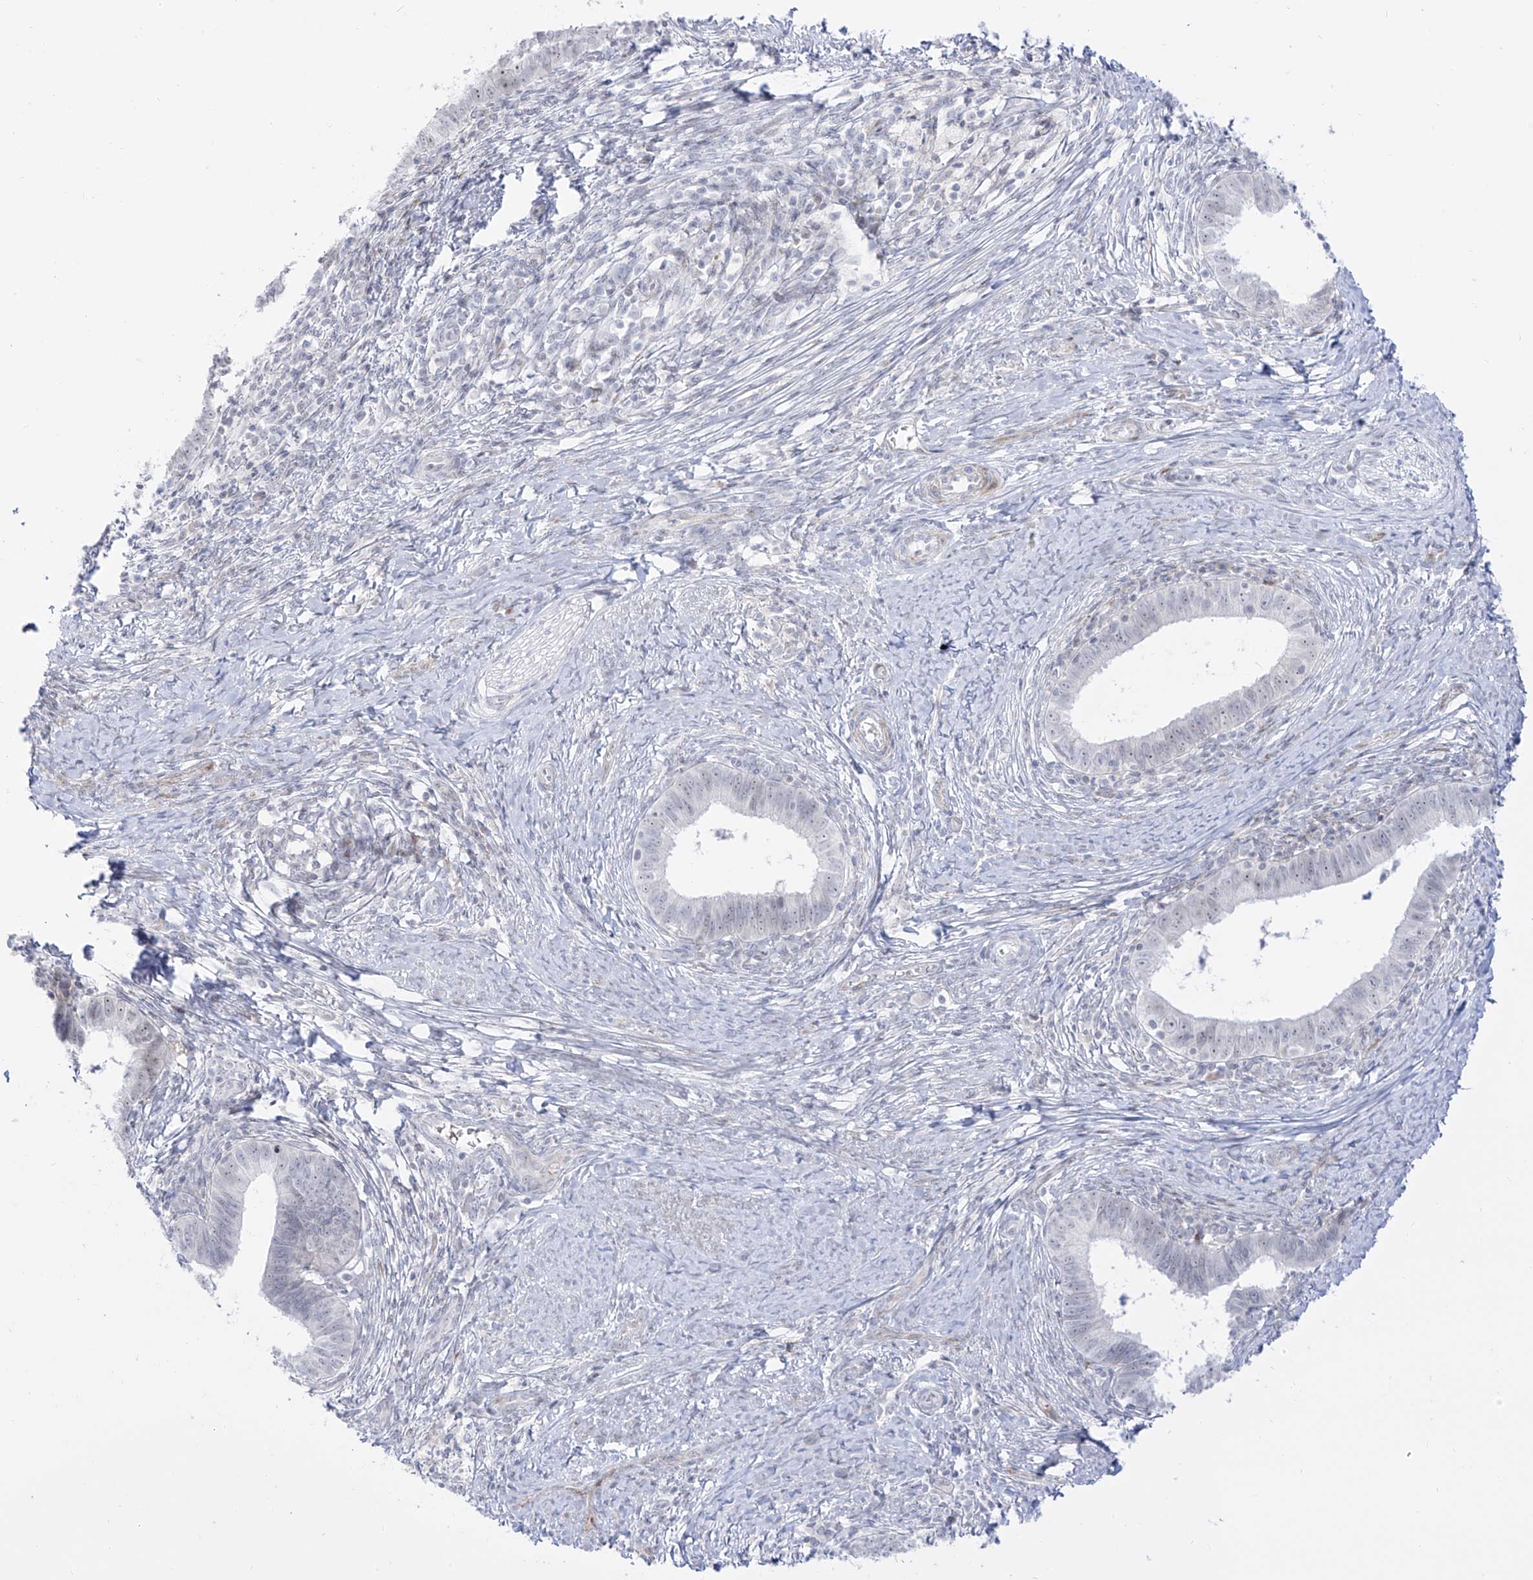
{"staining": {"intensity": "negative", "quantity": "none", "location": "none"}, "tissue": "cervical cancer", "cell_type": "Tumor cells", "image_type": "cancer", "snomed": [{"axis": "morphology", "description": "Adenocarcinoma, NOS"}, {"axis": "topography", "description": "Cervix"}], "caption": "Immunohistochemical staining of cervical cancer exhibits no significant expression in tumor cells. The staining is performed using DAB brown chromogen with nuclei counter-stained in using hematoxylin.", "gene": "ZNF180", "patient": {"sex": "female", "age": 36}}